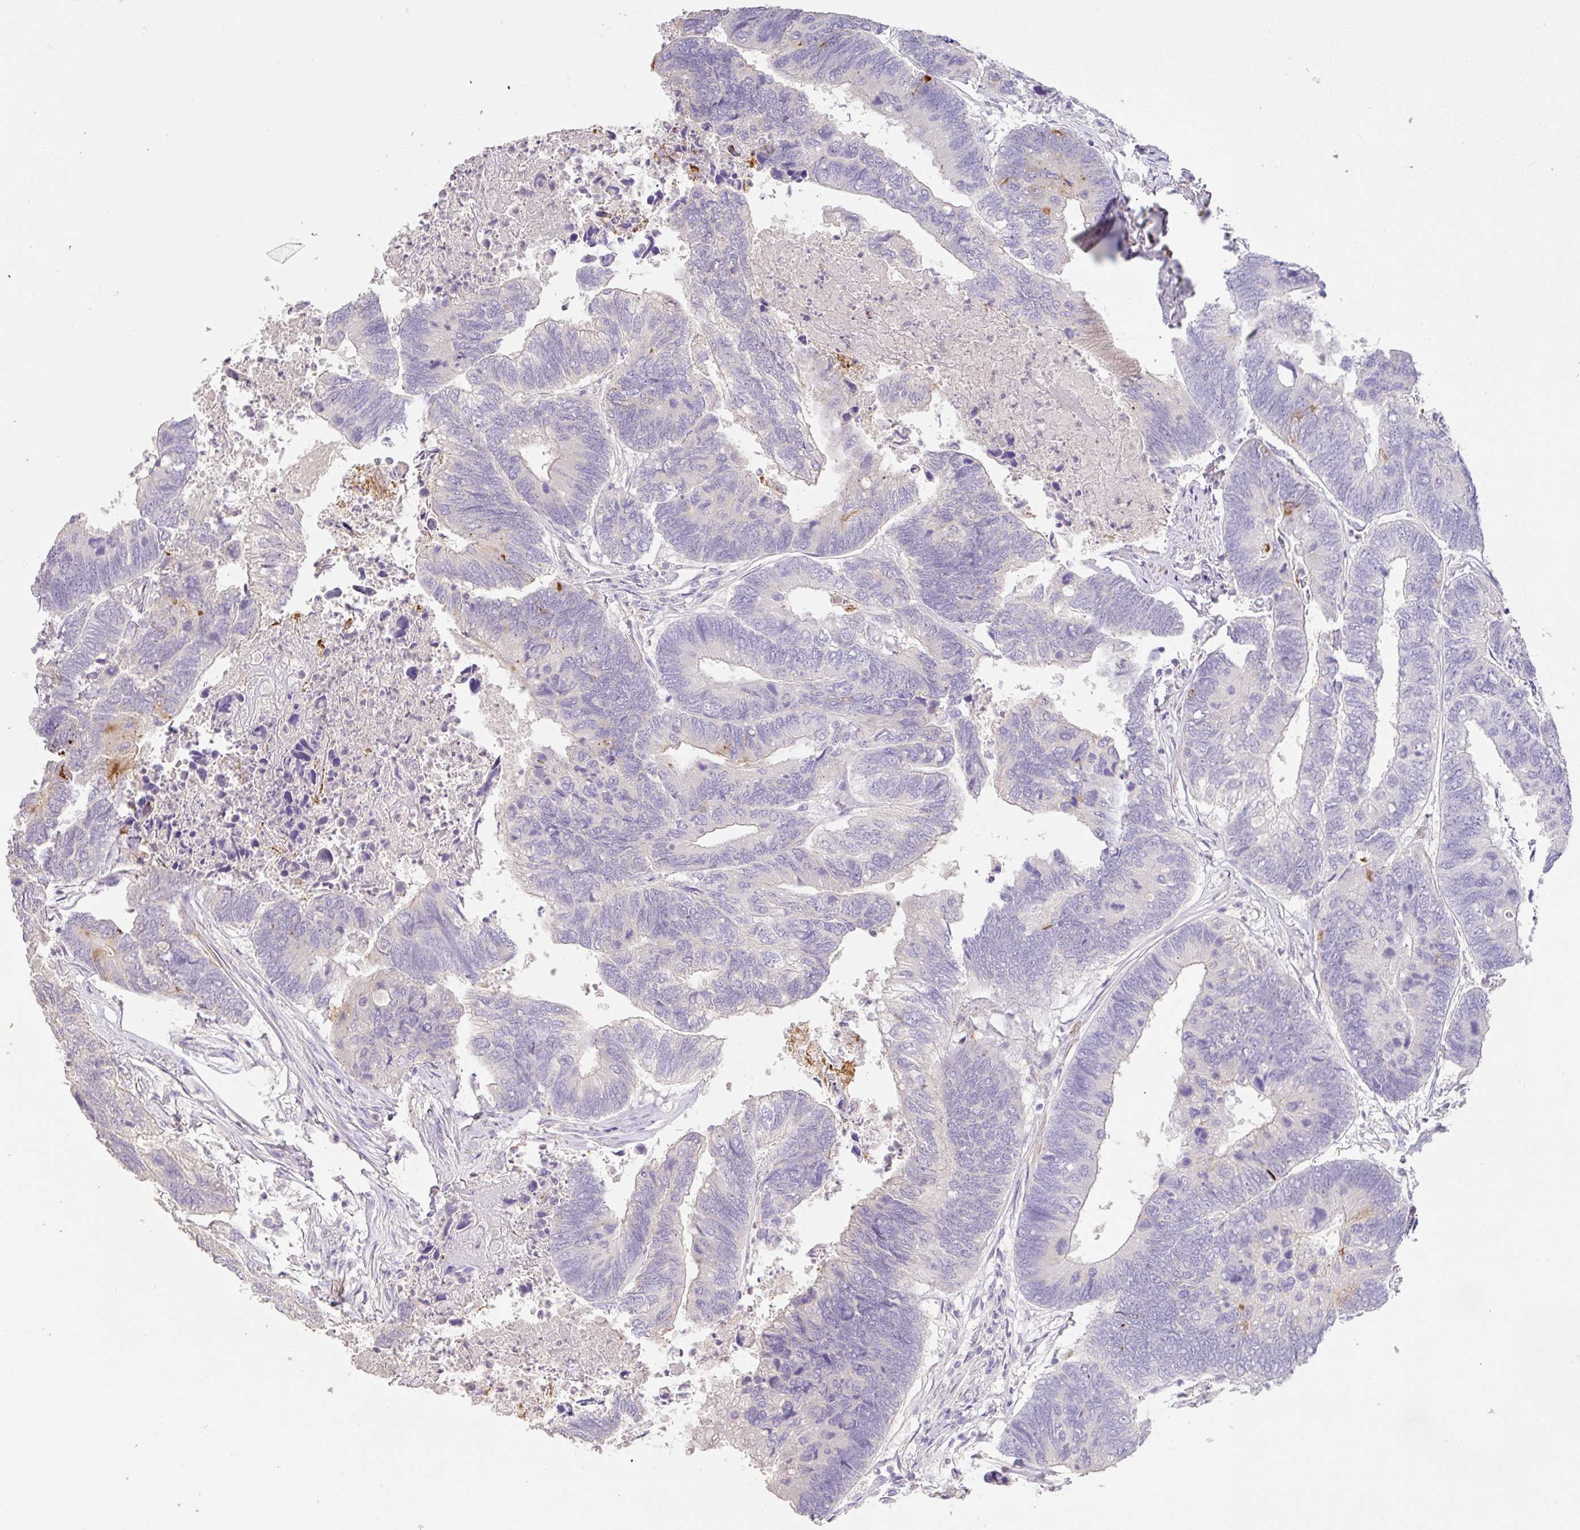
{"staining": {"intensity": "negative", "quantity": "none", "location": "none"}, "tissue": "colorectal cancer", "cell_type": "Tumor cells", "image_type": "cancer", "snomed": [{"axis": "morphology", "description": "Adenocarcinoma, NOS"}, {"axis": "topography", "description": "Colon"}], "caption": "The image shows no staining of tumor cells in colorectal cancer.", "gene": "PYGM", "patient": {"sex": "female", "age": 67}}